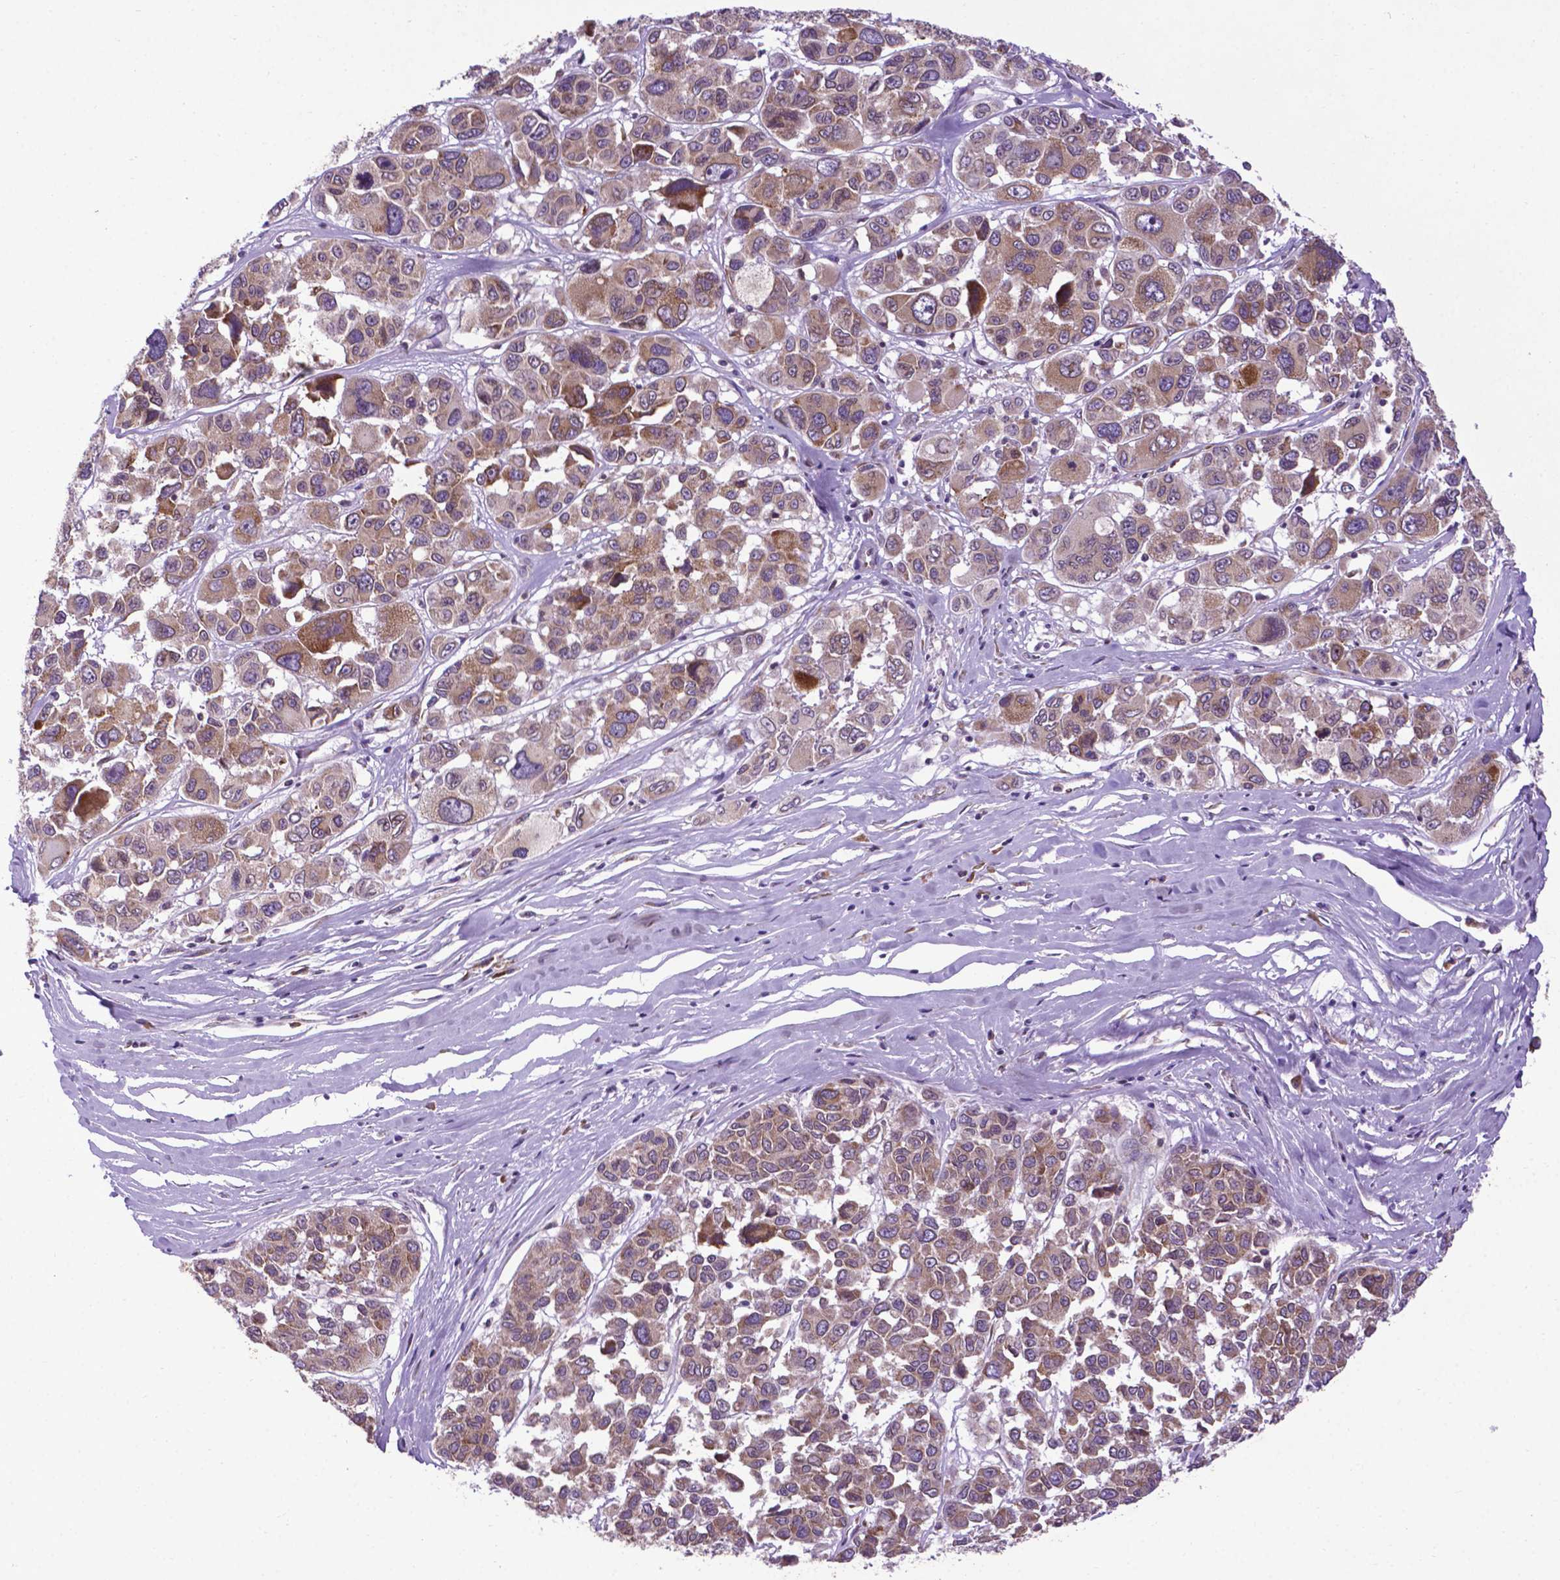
{"staining": {"intensity": "moderate", "quantity": ">75%", "location": "cytoplasmic/membranous"}, "tissue": "melanoma", "cell_type": "Tumor cells", "image_type": "cancer", "snomed": [{"axis": "morphology", "description": "Malignant melanoma, NOS"}, {"axis": "topography", "description": "Skin"}], "caption": "Protein expression analysis of human malignant melanoma reveals moderate cytoplasmic/membranous positivity in about >75% of tumor cells. The staining is performed using DAB brown chromogen to label protein expression. The nuclei are counter-stained blue using hematoxylin.", "gene": "WDR83OS", "patient": {"sex": "female", "age": 66}}